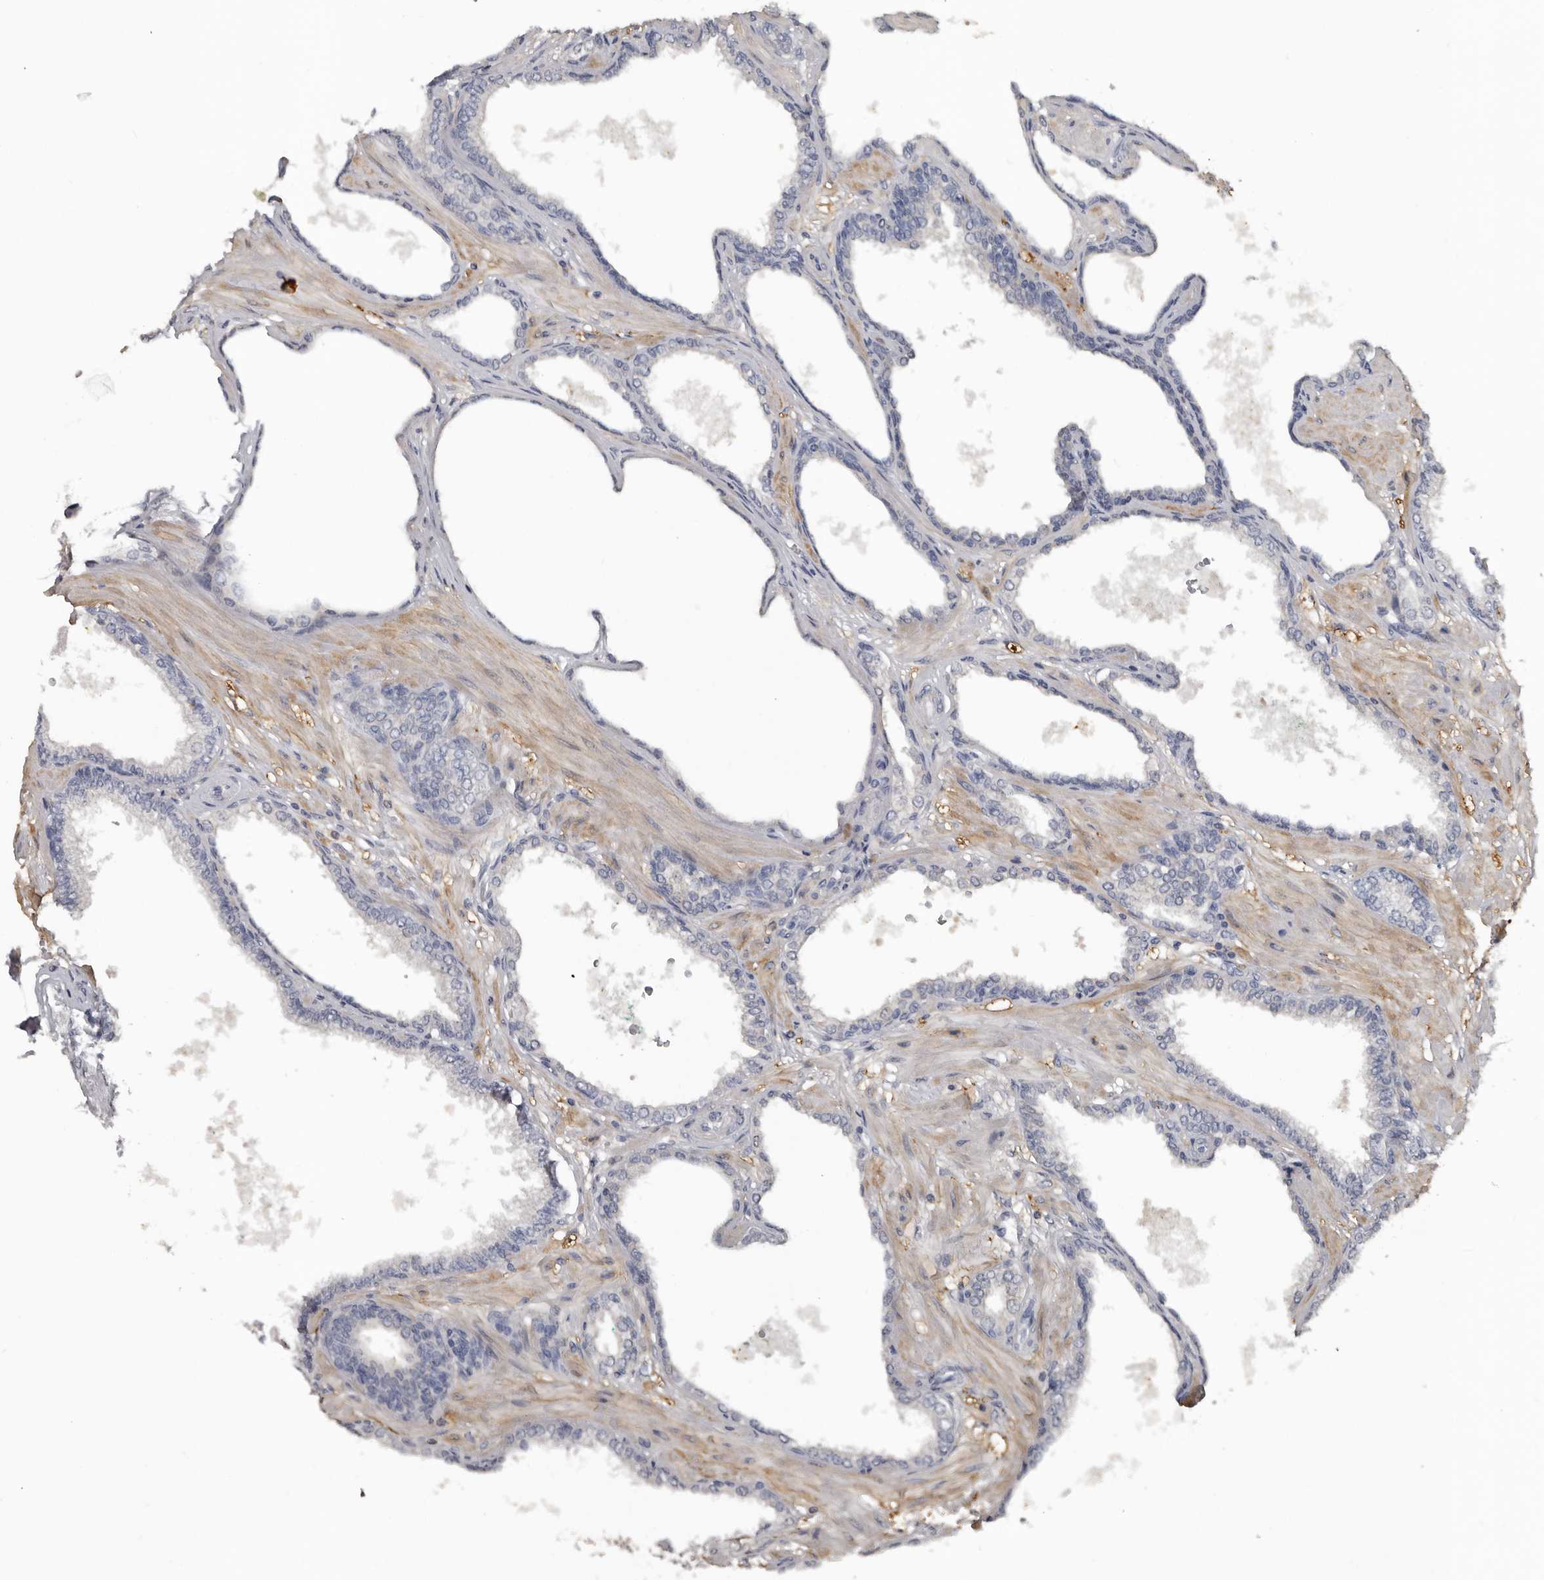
{"staining": {"intensity": "negative", "quantity": "none", "location": "none"}, "tissue": "prostate cancer", "cell_type": "Tumor cells", "image_type": "cancer", "snomed": [{"axis": "morphology", "description": "Adenocarcinoma, Low grade"}, {"axis": "topography", "description": "Prostate"}], "caption": "Prostate cancer (adenocarcinoma (low-grade)) was stained to show a protein in brown. There is no significant positivity in tumor cells.", "gene": "FABP7", "patient": {"sex": "male", "age": 60}}